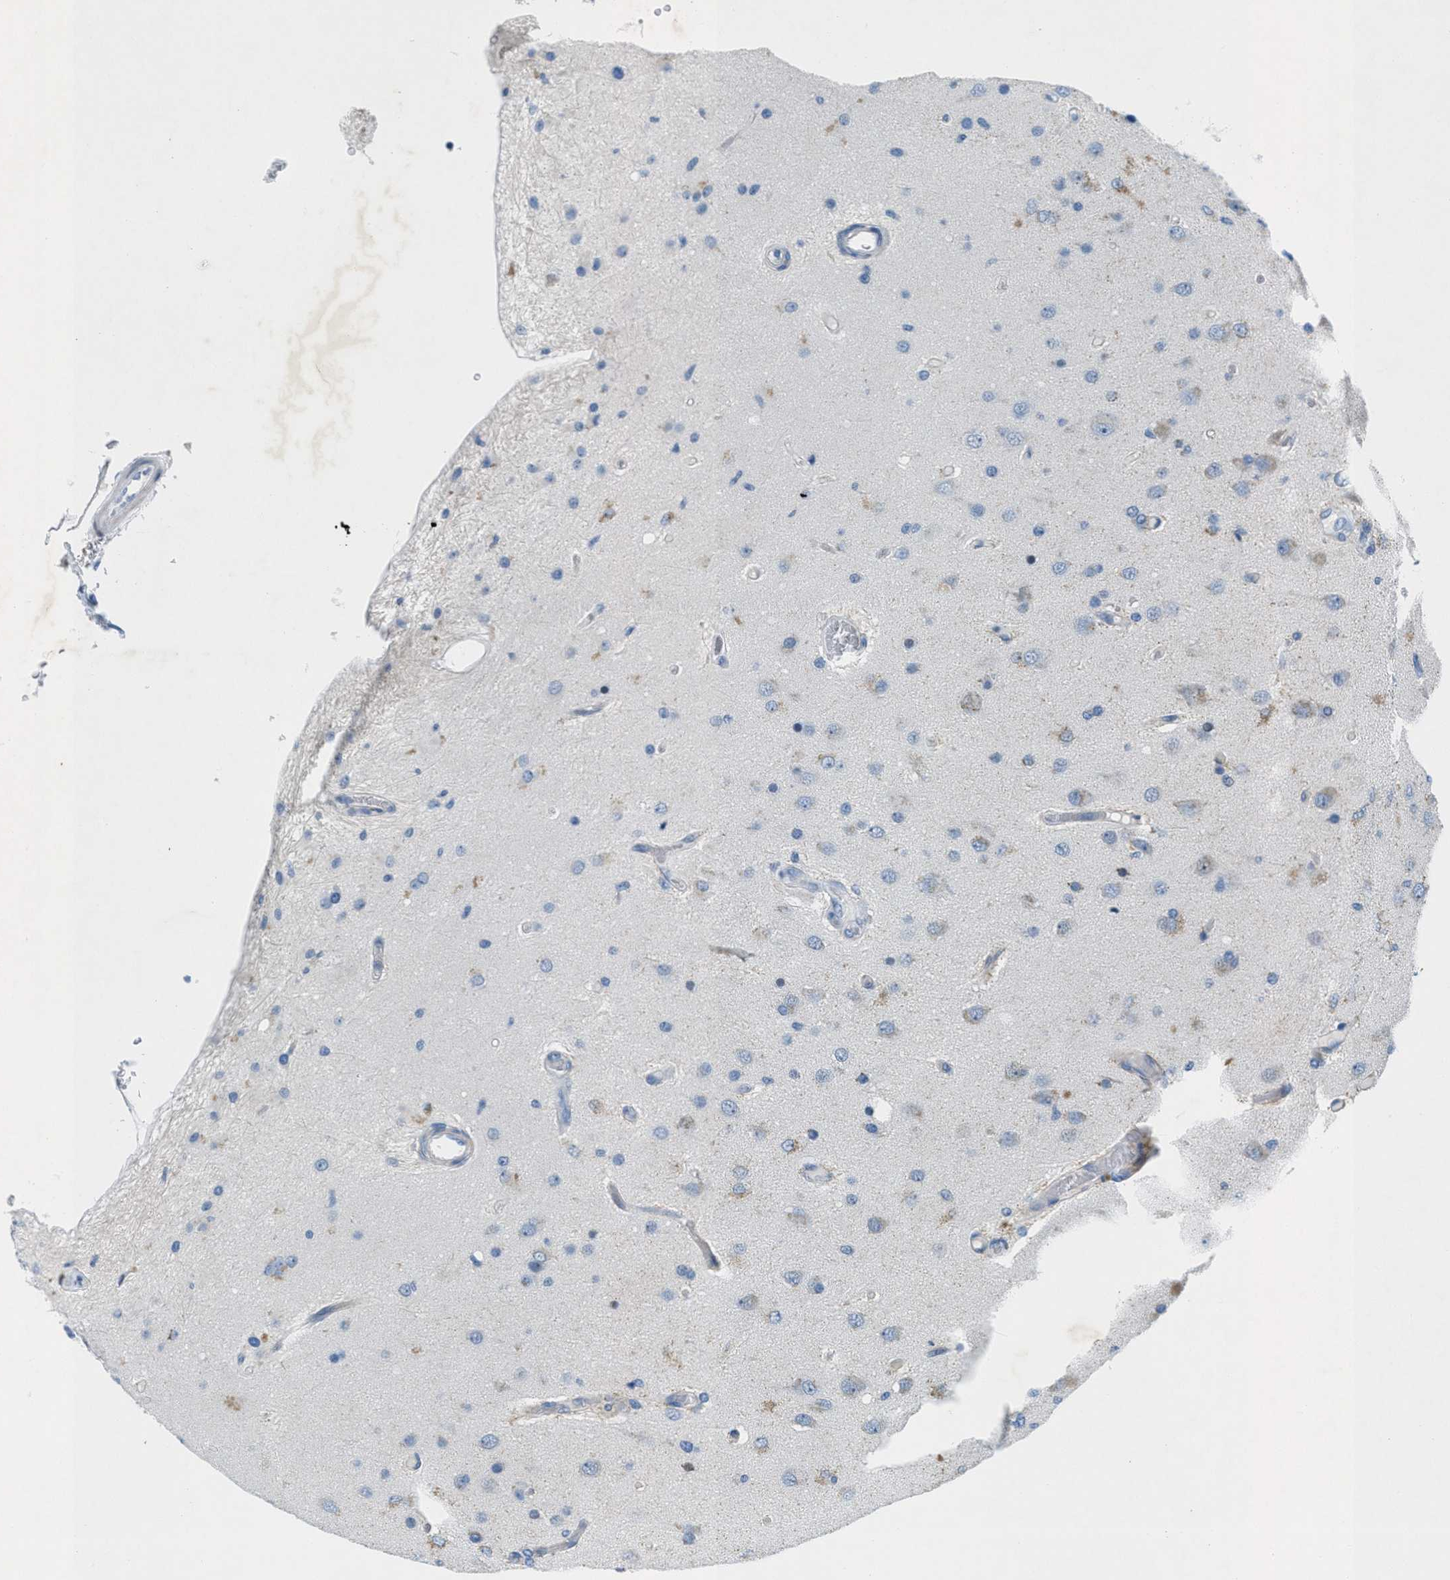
{"staining": {"intensity": "moderate", "quantity": "<25%", "location": "cytoplasmic/membranous"}, "tissue": "glioma", "cell_type": "Tumor cells", "image_type": "cancer", "snomed": [{"axis": "morphology", "description": "Normal tissue, NOS"}, {"axis": "morphology", "description": "Glioma, malignant, High grade"}, {"axis": "topography", "description": "Cerebral cortex"}], "caption": "Human malignant high-grade glioma stained with a protein marker exhibits moderate staining in tumor cells.", "gene": "GALNT17", "patient": {"sex": "male", "age": 77}}